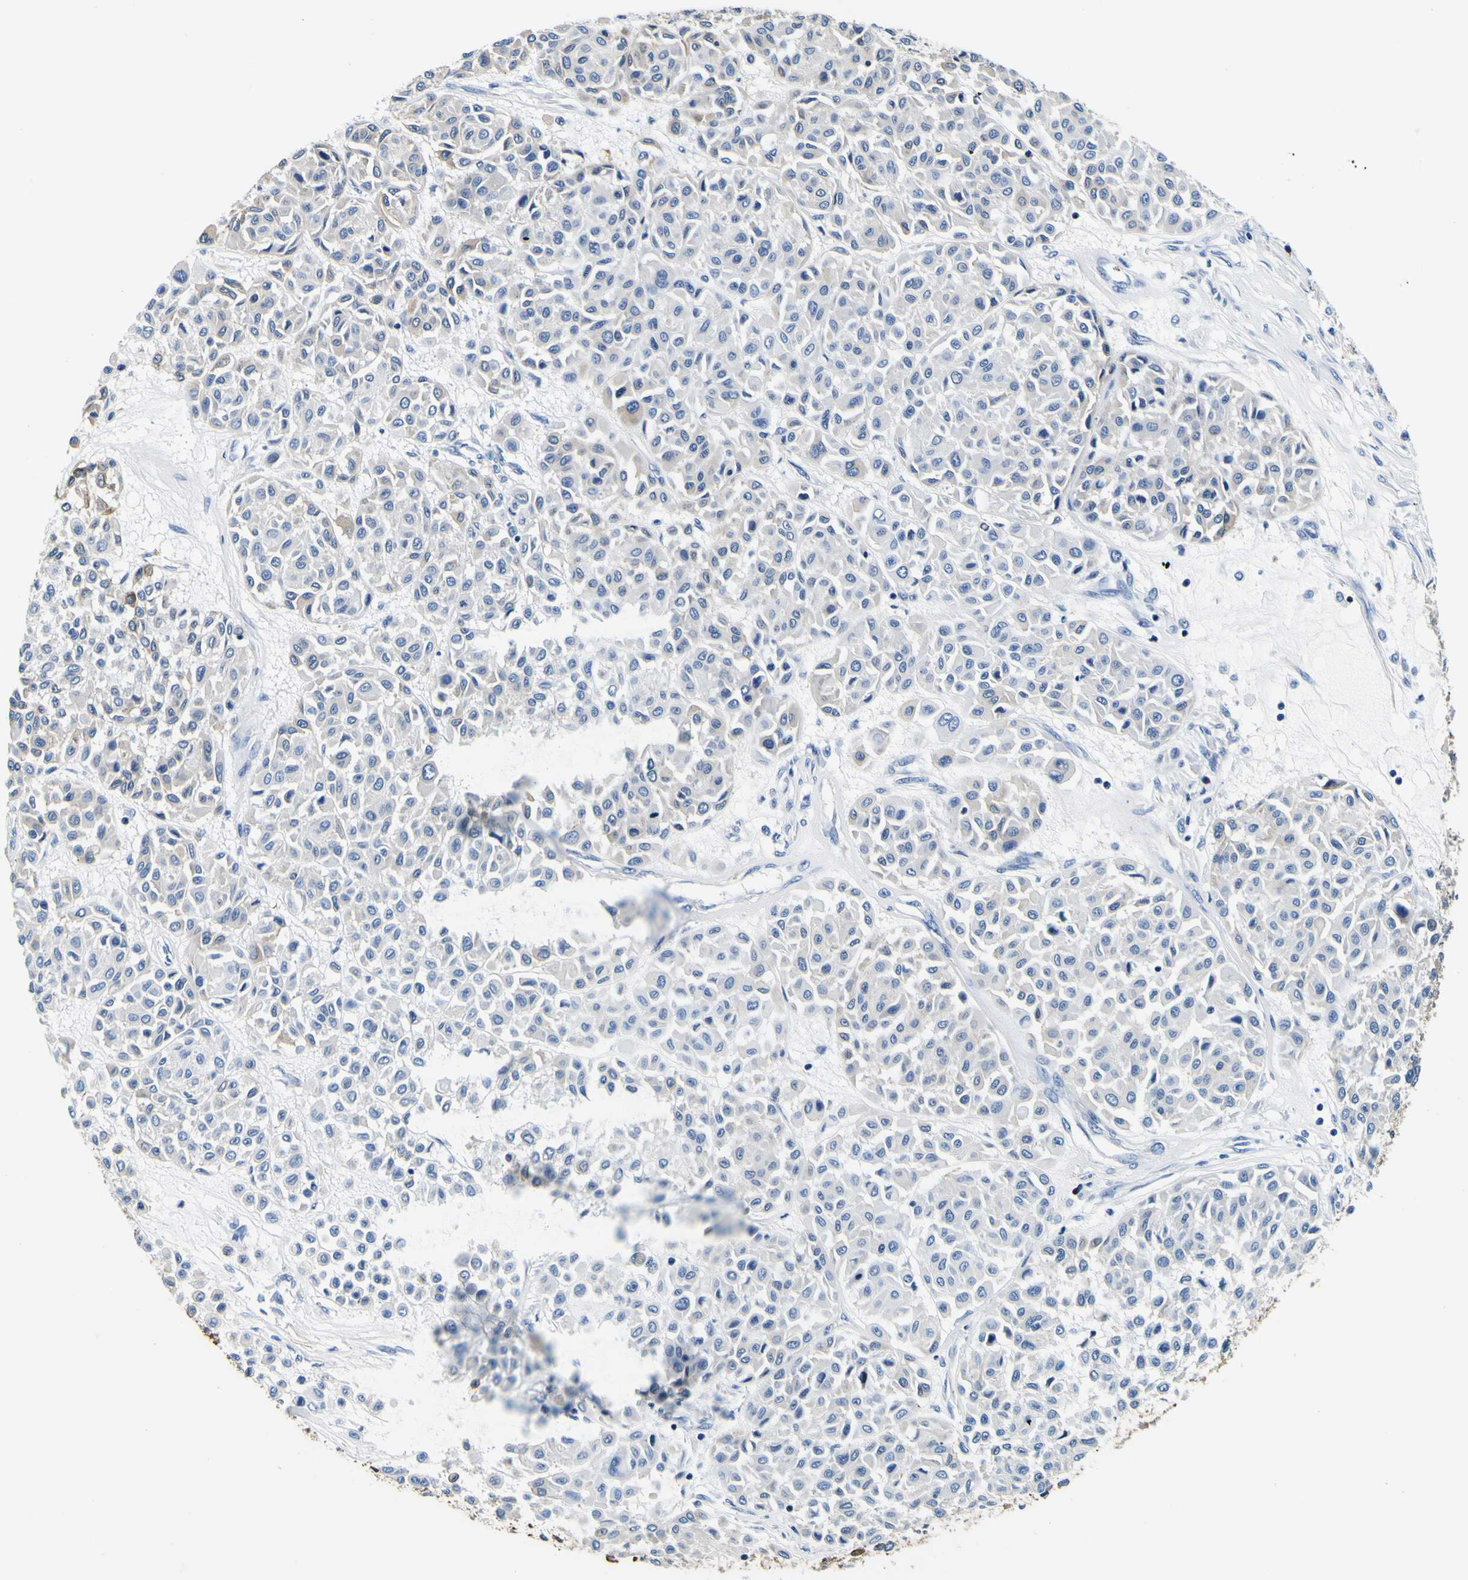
{"staining": {"intensity": "weak", "quantity": "<25%", "location": "cytoplasmic/membranous"}, "tissue": "melanoma", "cell_type": "Tumor cells", "image_type": "cancer", "snomed": [{"axis": "morphology", "description": "Malignant melanoma, Metastatic site"}, {"axis": "topography", "description": "Soft tissue"}], "caption": "An IHC histopathology image of melanoma is shown. There is no staining in tumor cells of melanoma.", "gene": "TUBA1B", "patient": {"sex": "male", "age": 41}}